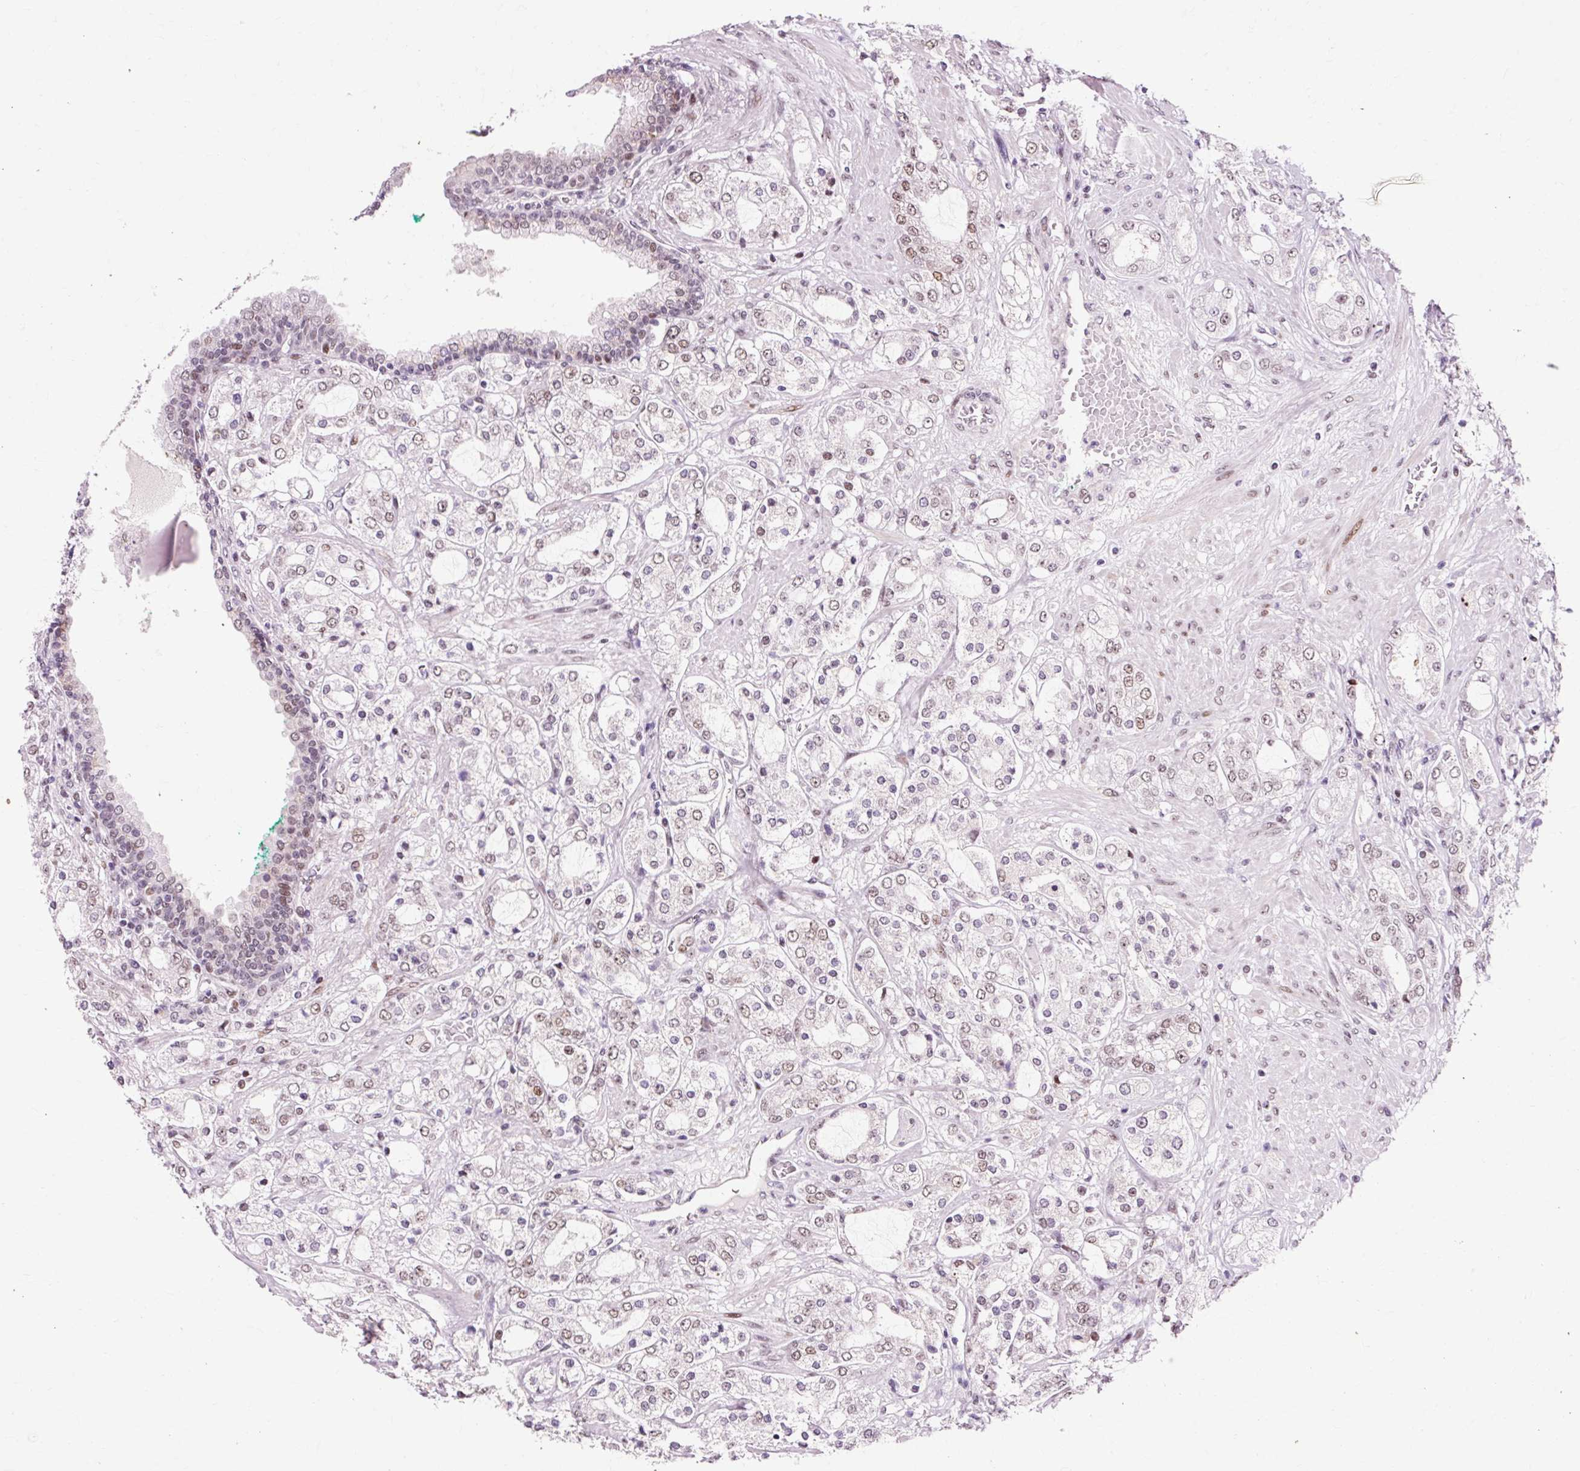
{"staining": {"intensity": "weak", "quantity": "25%-75%", "location": "nuclear"}, "tissue": "prostate cancer", "cell_type": "Tumor cells", "image_type": "cancer", "snomed": [{"axis": "morphology", "description": "Adenocarcinoma, High grade"}, {"axis": "topography", "description": "Prostate"}], "caption": "Protein expression analysis of human prostate adenocarcinoma (high-grade) reveals weak nuclear staining in about 25%-75% of tumor cells. Immunohistochemistry stains the protein of interest in brown and the nuclei are stained blue.", "gene": "MACROD2", "patient": {"sex": "male", "age": 64}}